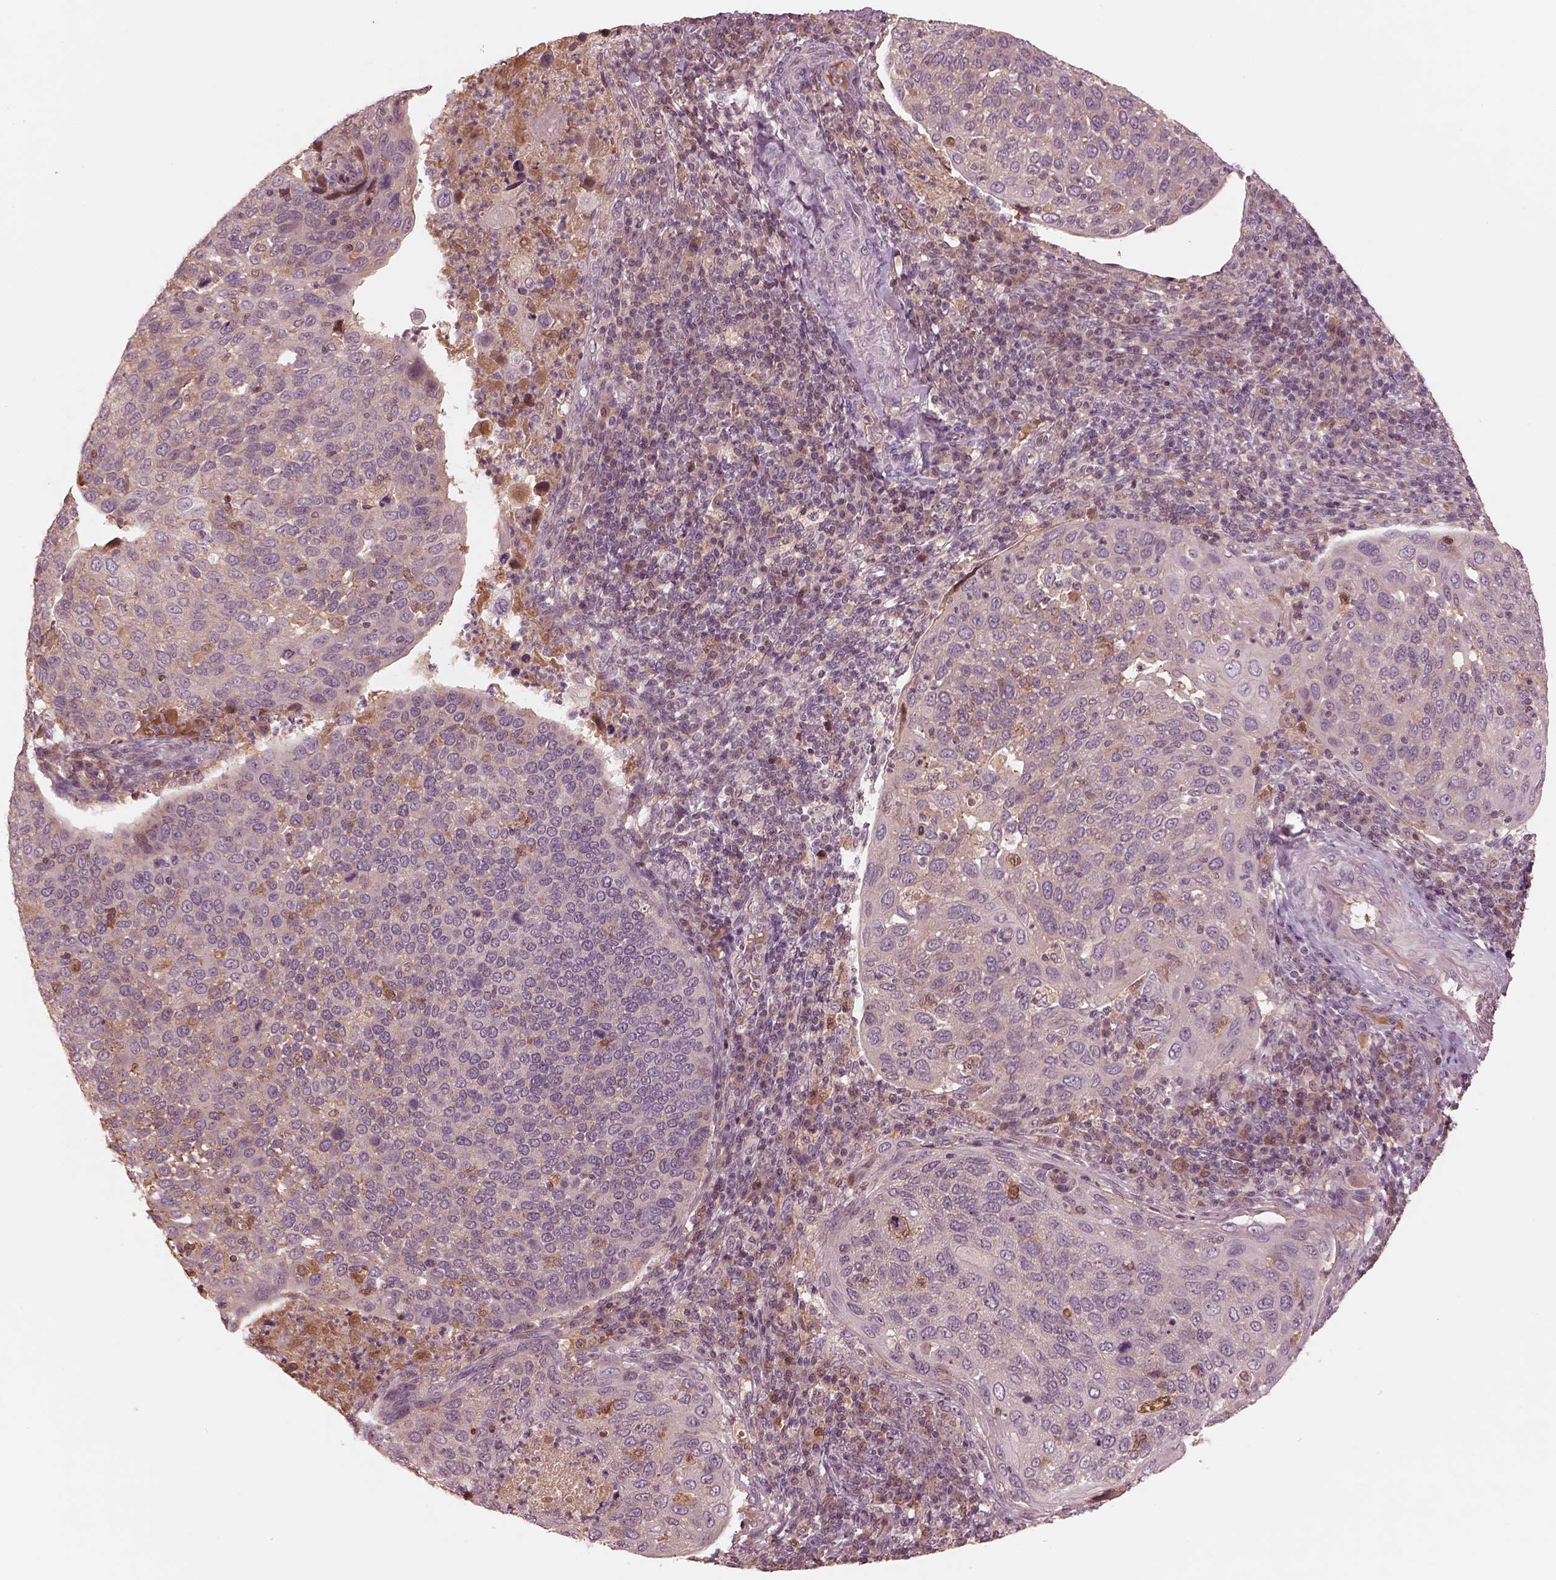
{"staining": {"intensity": "negative", "quantity": "none", "location": "none"}, "tissue": "cervical cancer", "cell_type": "Tumor cells", "image_type": "cancer", "snomed": [{"axis": "morphology", "description": "Squamous cell carcinoma, NOS"}, {"axis": "topography", "description": "Cervix"}], "caption": "Immunohistochemistry (IHC) of cervical squamous cell carcinoma demonstrates no positivity in tumor cells. (DAB immunohistochemistry (IHC), high magnification).", "gene": "TF", "patient": {"sex": "female", "age": 54}}